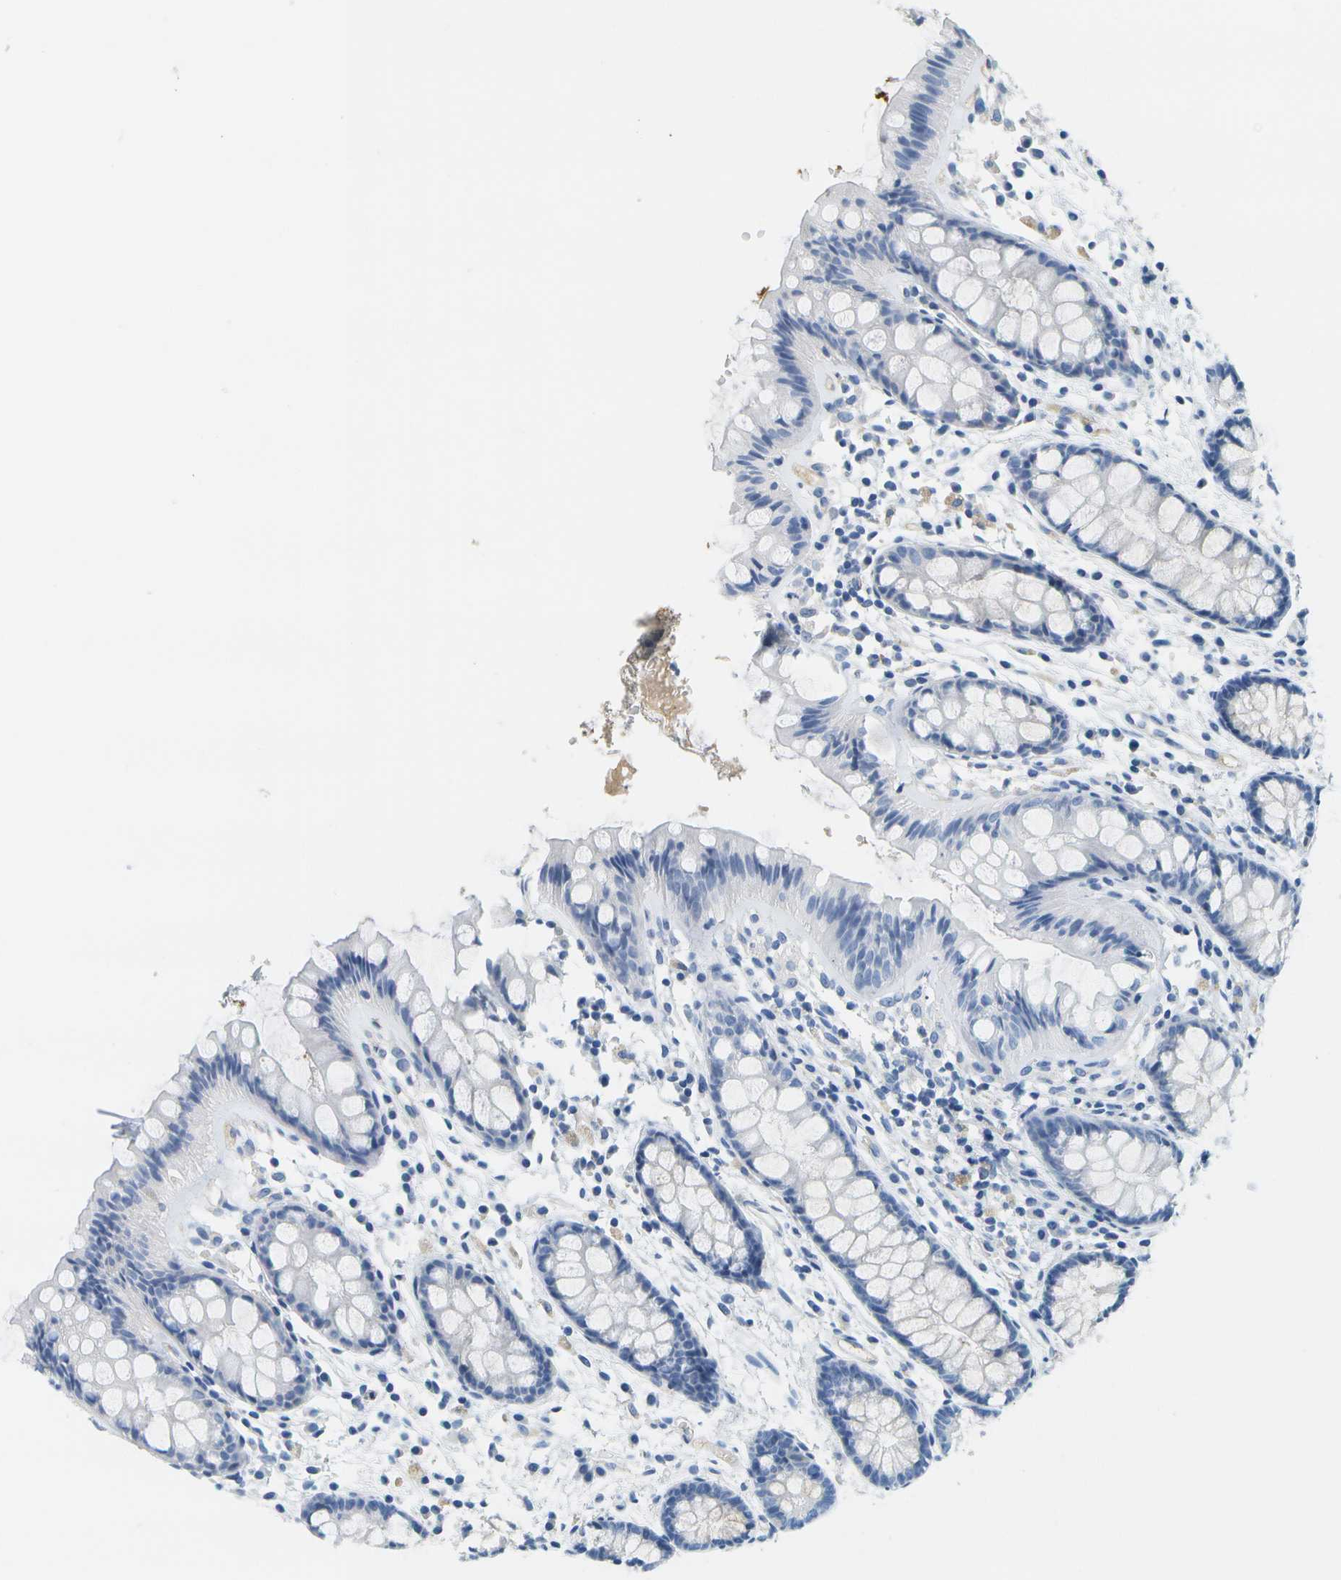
{"staining": {"intensity": "negative", "quantity": "none", "location": "none"}, "tissue": "rectum", "cell_type": "Glandular cells", "image_type": "normal", "snomed": [{"axis": "morphology", "description": "Normal tissue, NOS"}, {"axis": "topography", "description": "Rectum"}], "caption": "An image of rectum stained for a protein demonstrates no brown staining in glandular cells. (DAB IHC with hematoxylin counter stain).", "gene": "SERPINA1", "patient": {"sex": "female", "age": 66}}